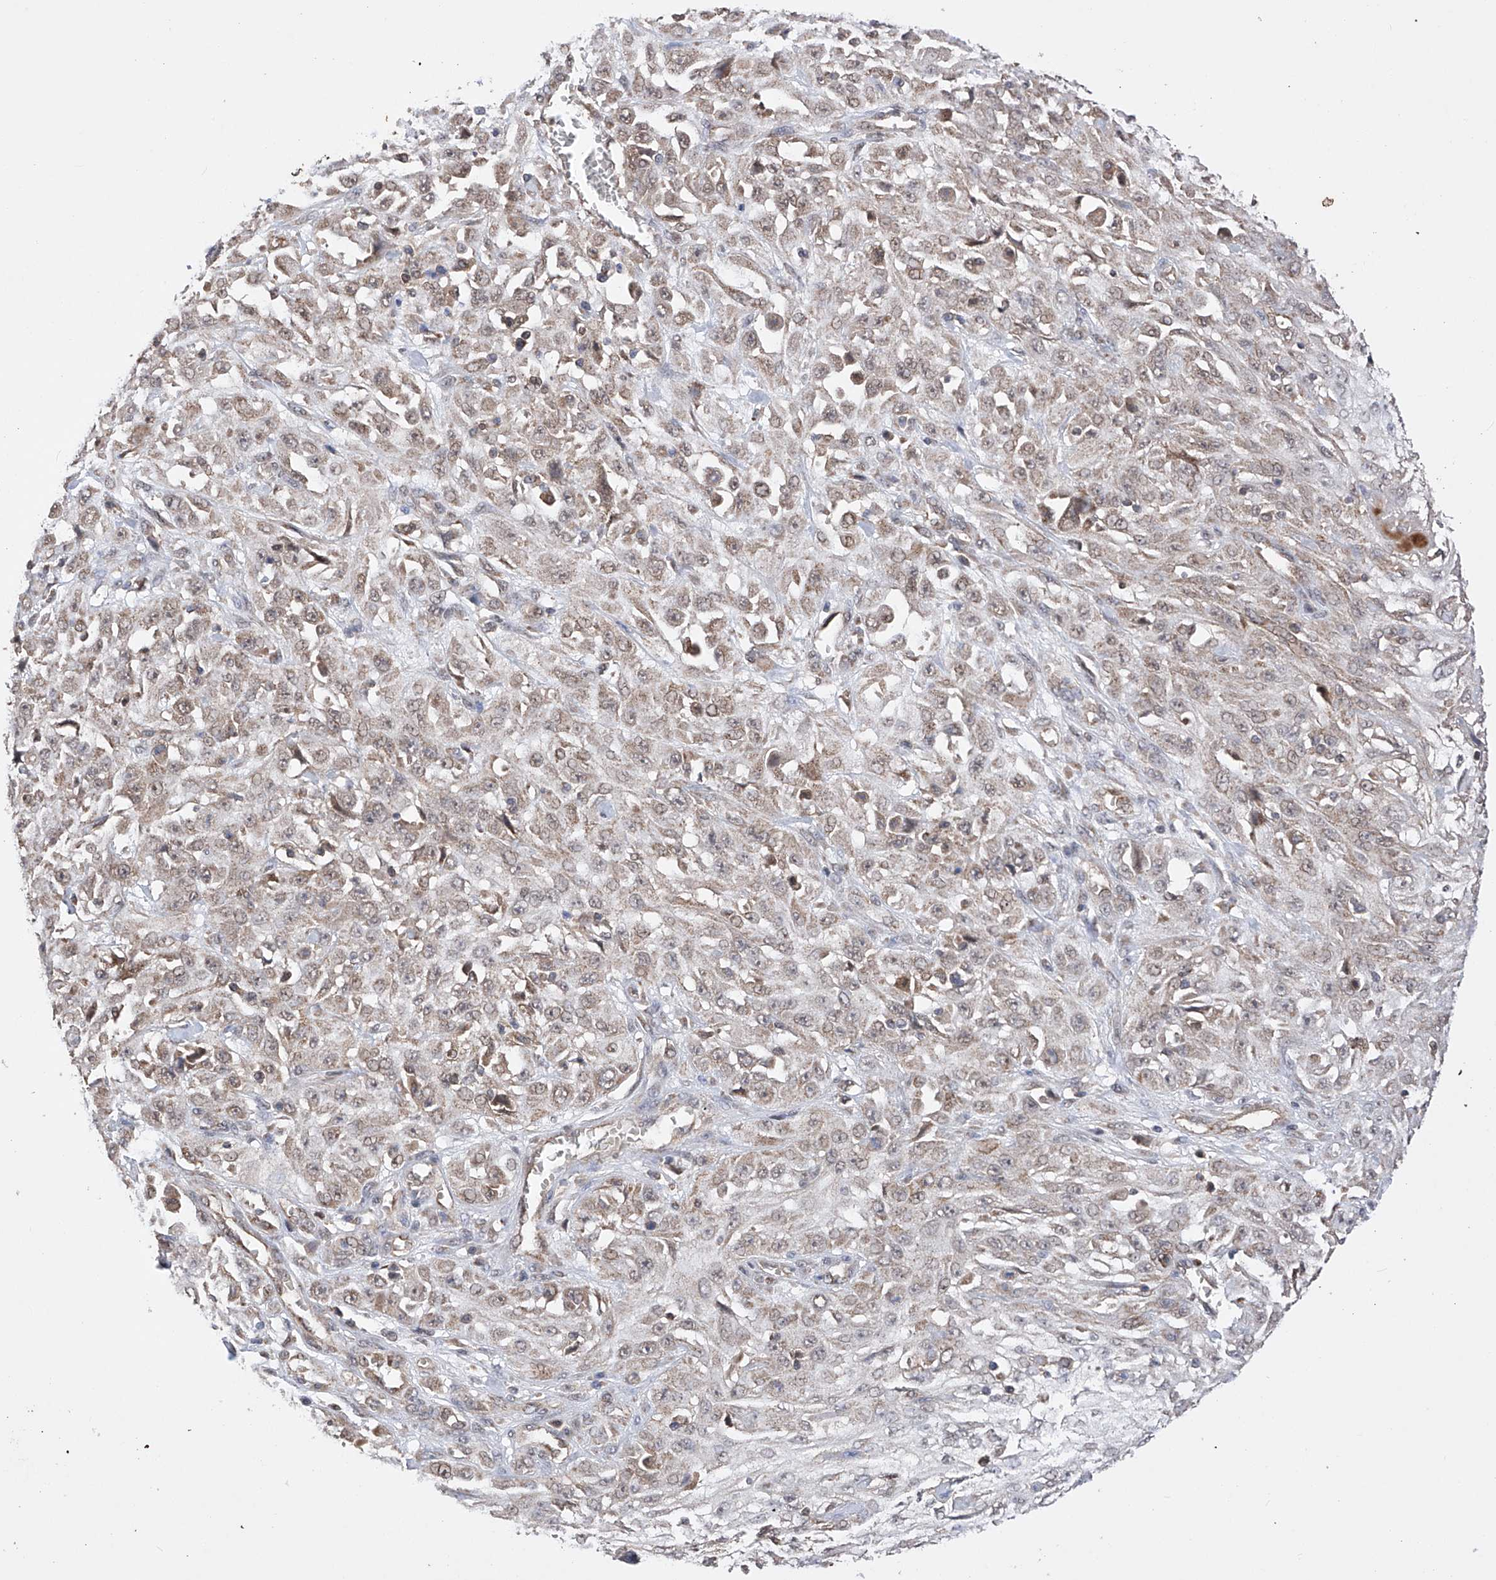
{"staining": {"intensity": "weak", "quantity": ">75%", "location": "cytoplasmic/membranous"}, "tissue": "skin cancer", "cell_type": "Tumor cells", "image_type": "cancer", "snomed": [{"axis": "morphology", "description": "Squamous cell carcinoma, NOS"}, {"axis": "morphology", "description": "Squamous cell carcinoma, metastatic, NOS"}, {"axis": "topography", "description": "Skin"}, {"axis": "topography", "description": "Lymph node"}], "caption": "About >75% of tumor cells in skin cancer display weak cytoplasmic/membranous protein positivity as visualized by brown immunohistochemical staining.", "gene": "SDHAF4", "patient": {"sex": "male", "age": 75}}